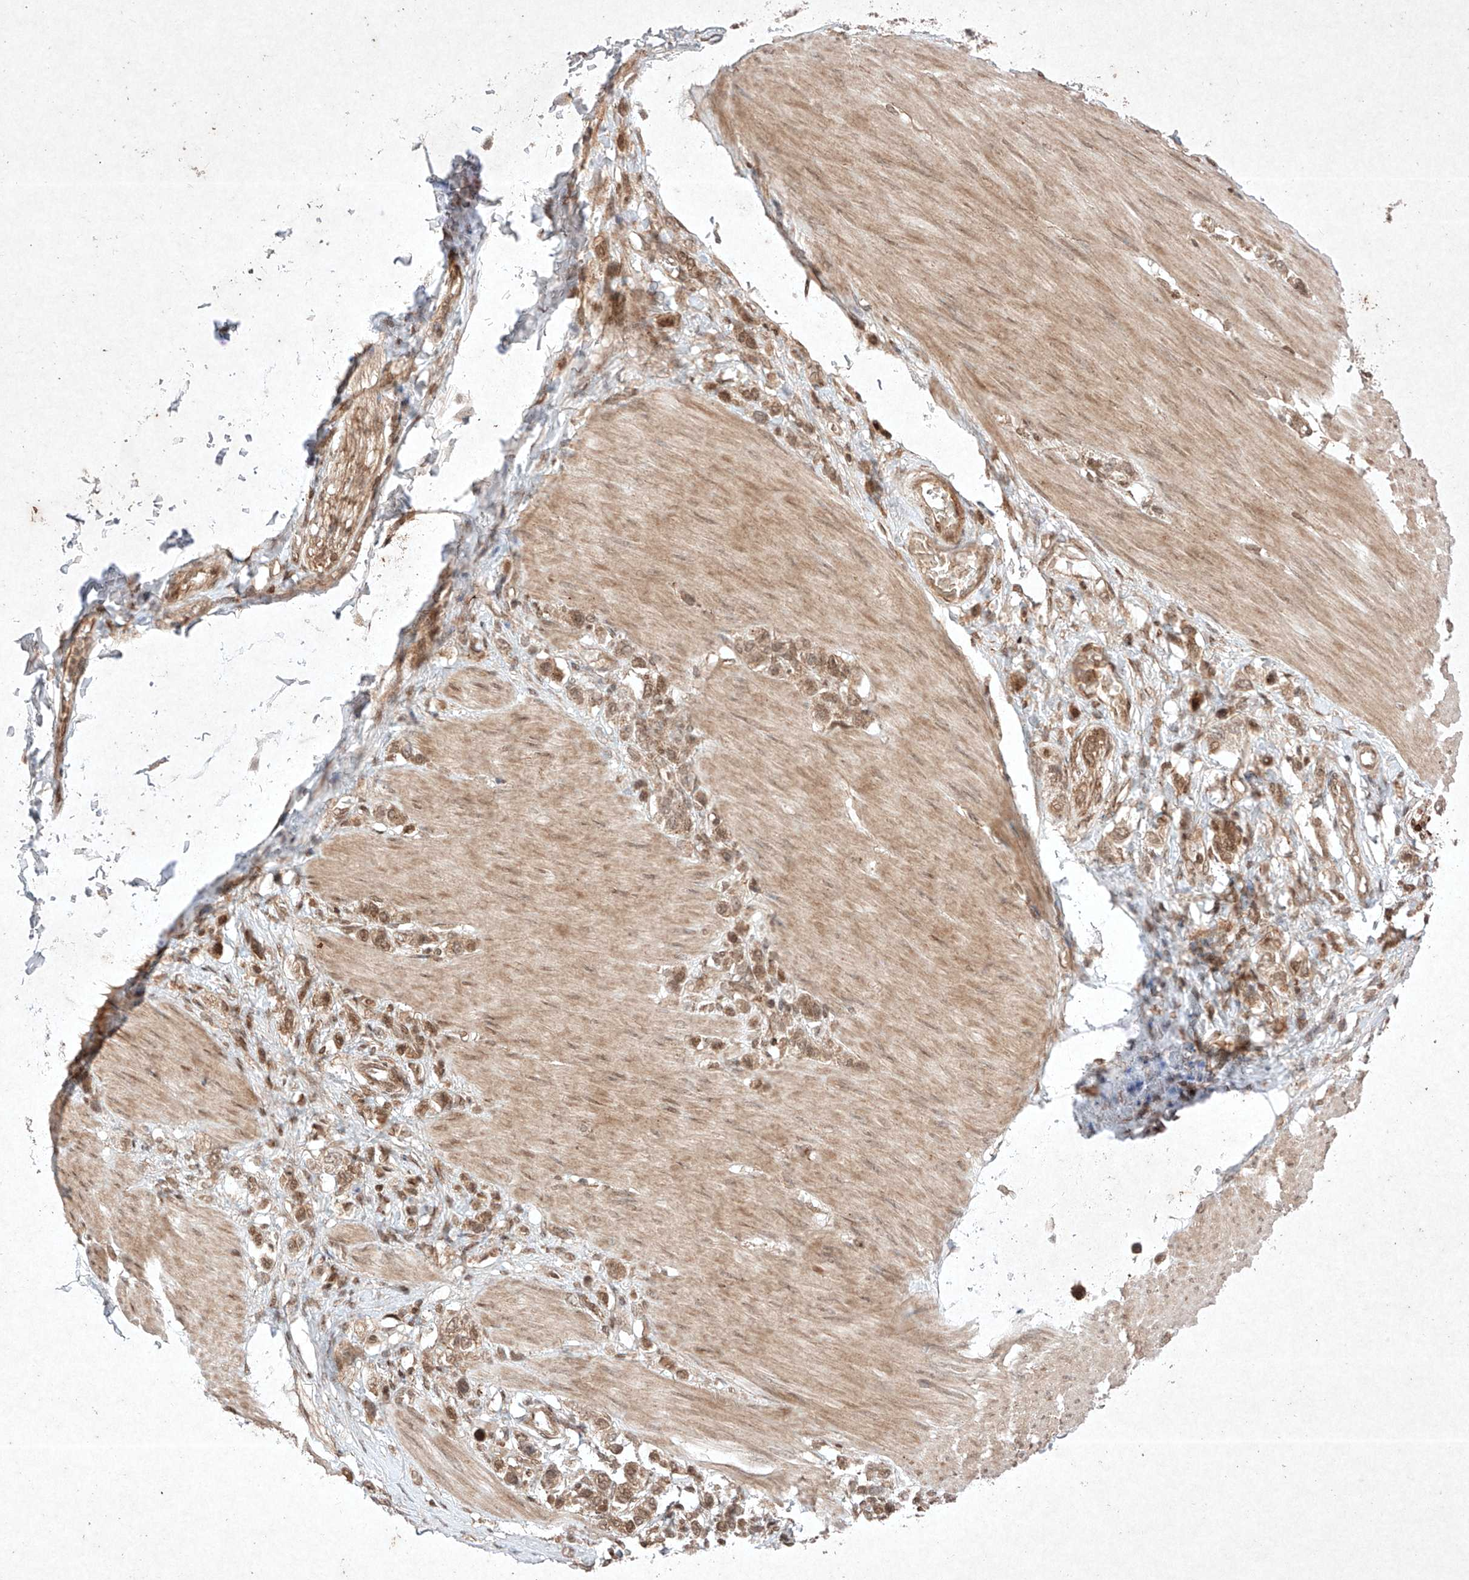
{"staining": {"intensity": "moderate", "quantity": ">75%", "location": "cytoplasmic/membranous,nuclear"}, "tissue": "stomach cancer", "cell_type": "Tumor cells", "image_type": "cancer", "snomed": [{"axis": "morphology", "description": "Adenocarcinoma, NOS"}, {"axis": "topography", "description": "Stomach"}], "caption": "The micrograph displays immunohistochemical staining of stomach adenocarcinoma. There is moderate cytoplasmic/membranous and nuclear expression is identified in approximately >75% of tumor cells. The protein is stained brown, and the nuclei are stained in blue (DAB IHC with brightfield microscopy, high magnification).", "gene": "RNF31", "patient": {"sex": "female", "age": 65}}